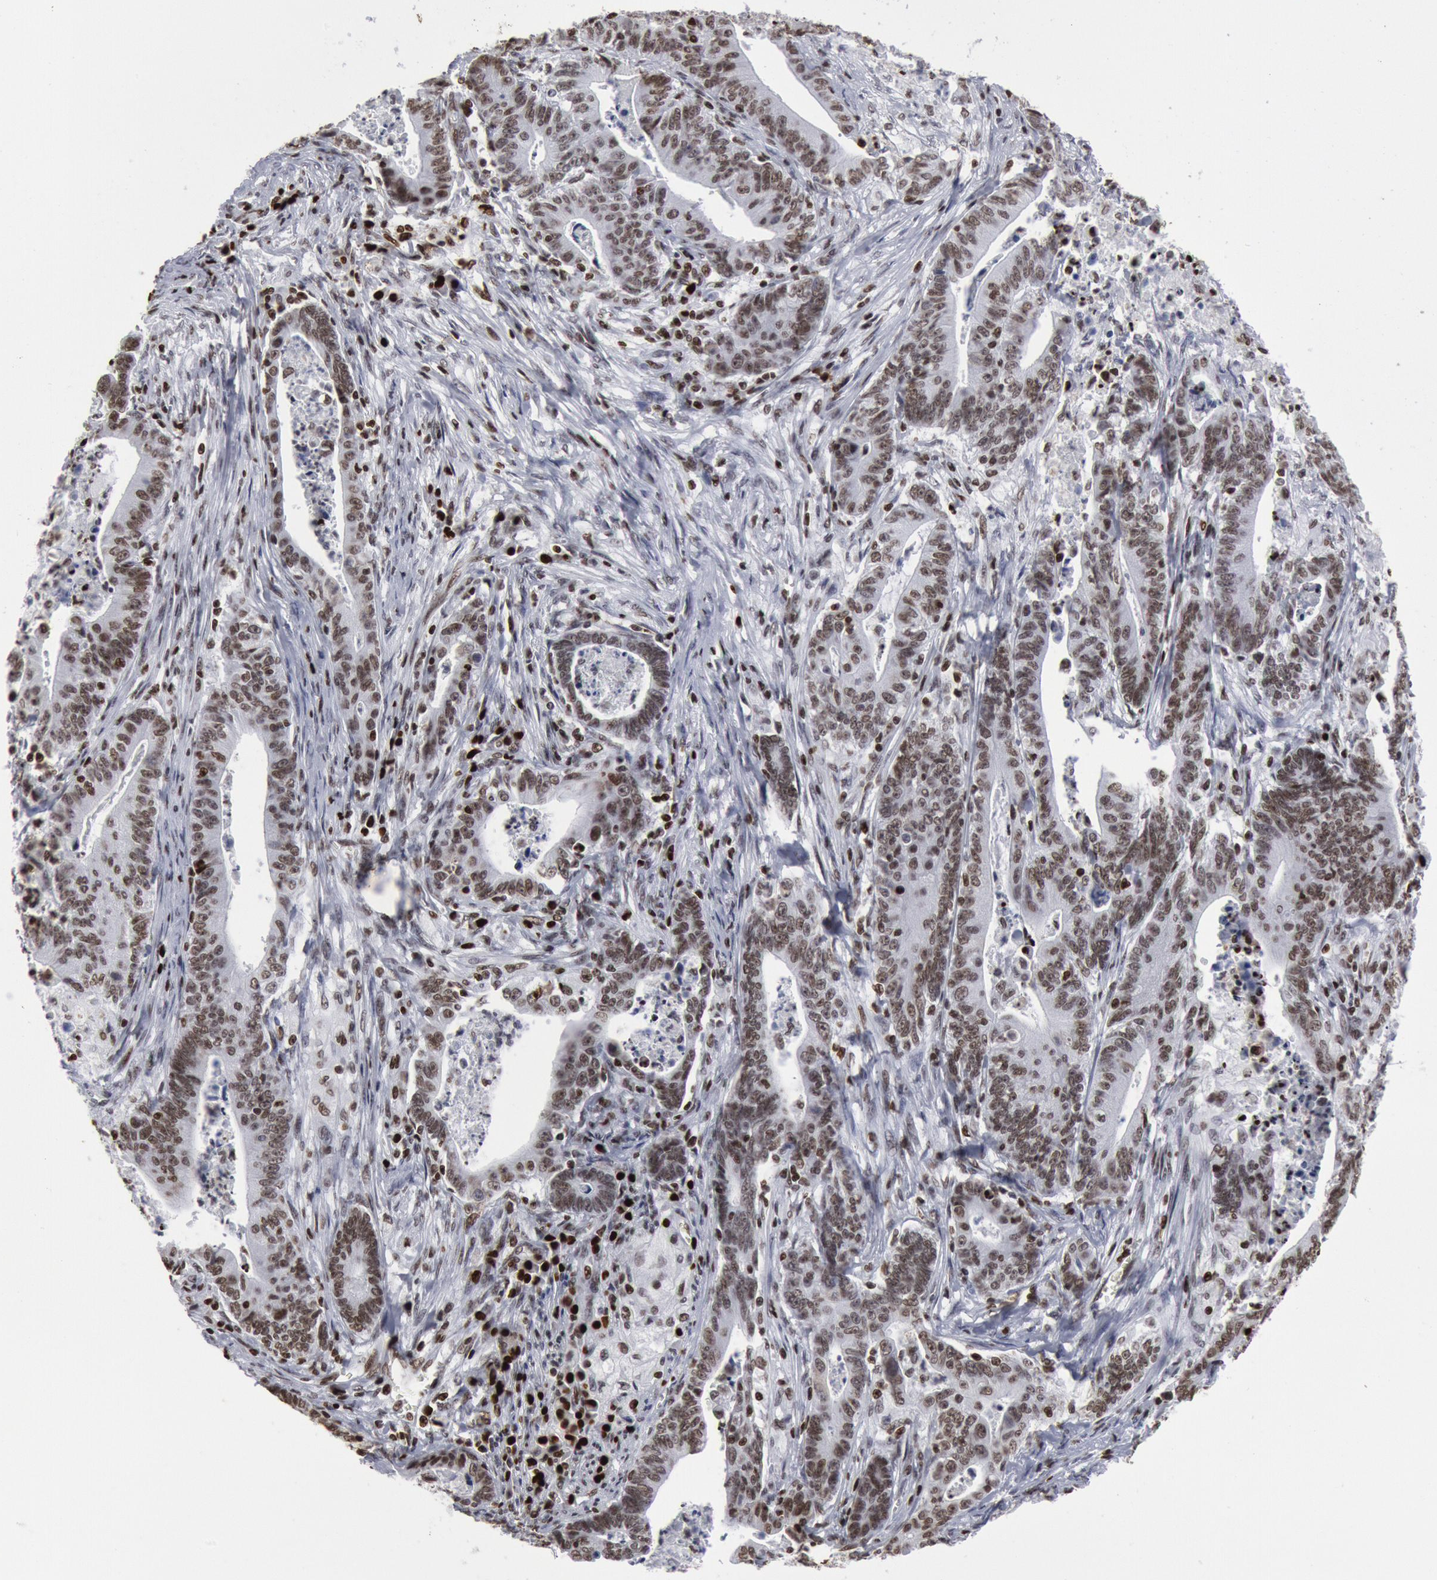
{"staining": {"intensity": "moderate", "quantity": ">75%", "location": "nuclear"}, "tissue": "stomach cancer", "cell_type": "Tumor cells", "image_type": "cancer", "snomed": [{"axis": "morphology", "description": "Adenocarcinoma, NOS"}, {"axis": "topography", "description": "Stomach, lower"}], "caption": "Human adenocarcinoma (stomach) stained with a protein marker demonstrates moderate staining in tumor cells.", "gene": "SUB1", "patient": {"sex": "female", "age": 86}}